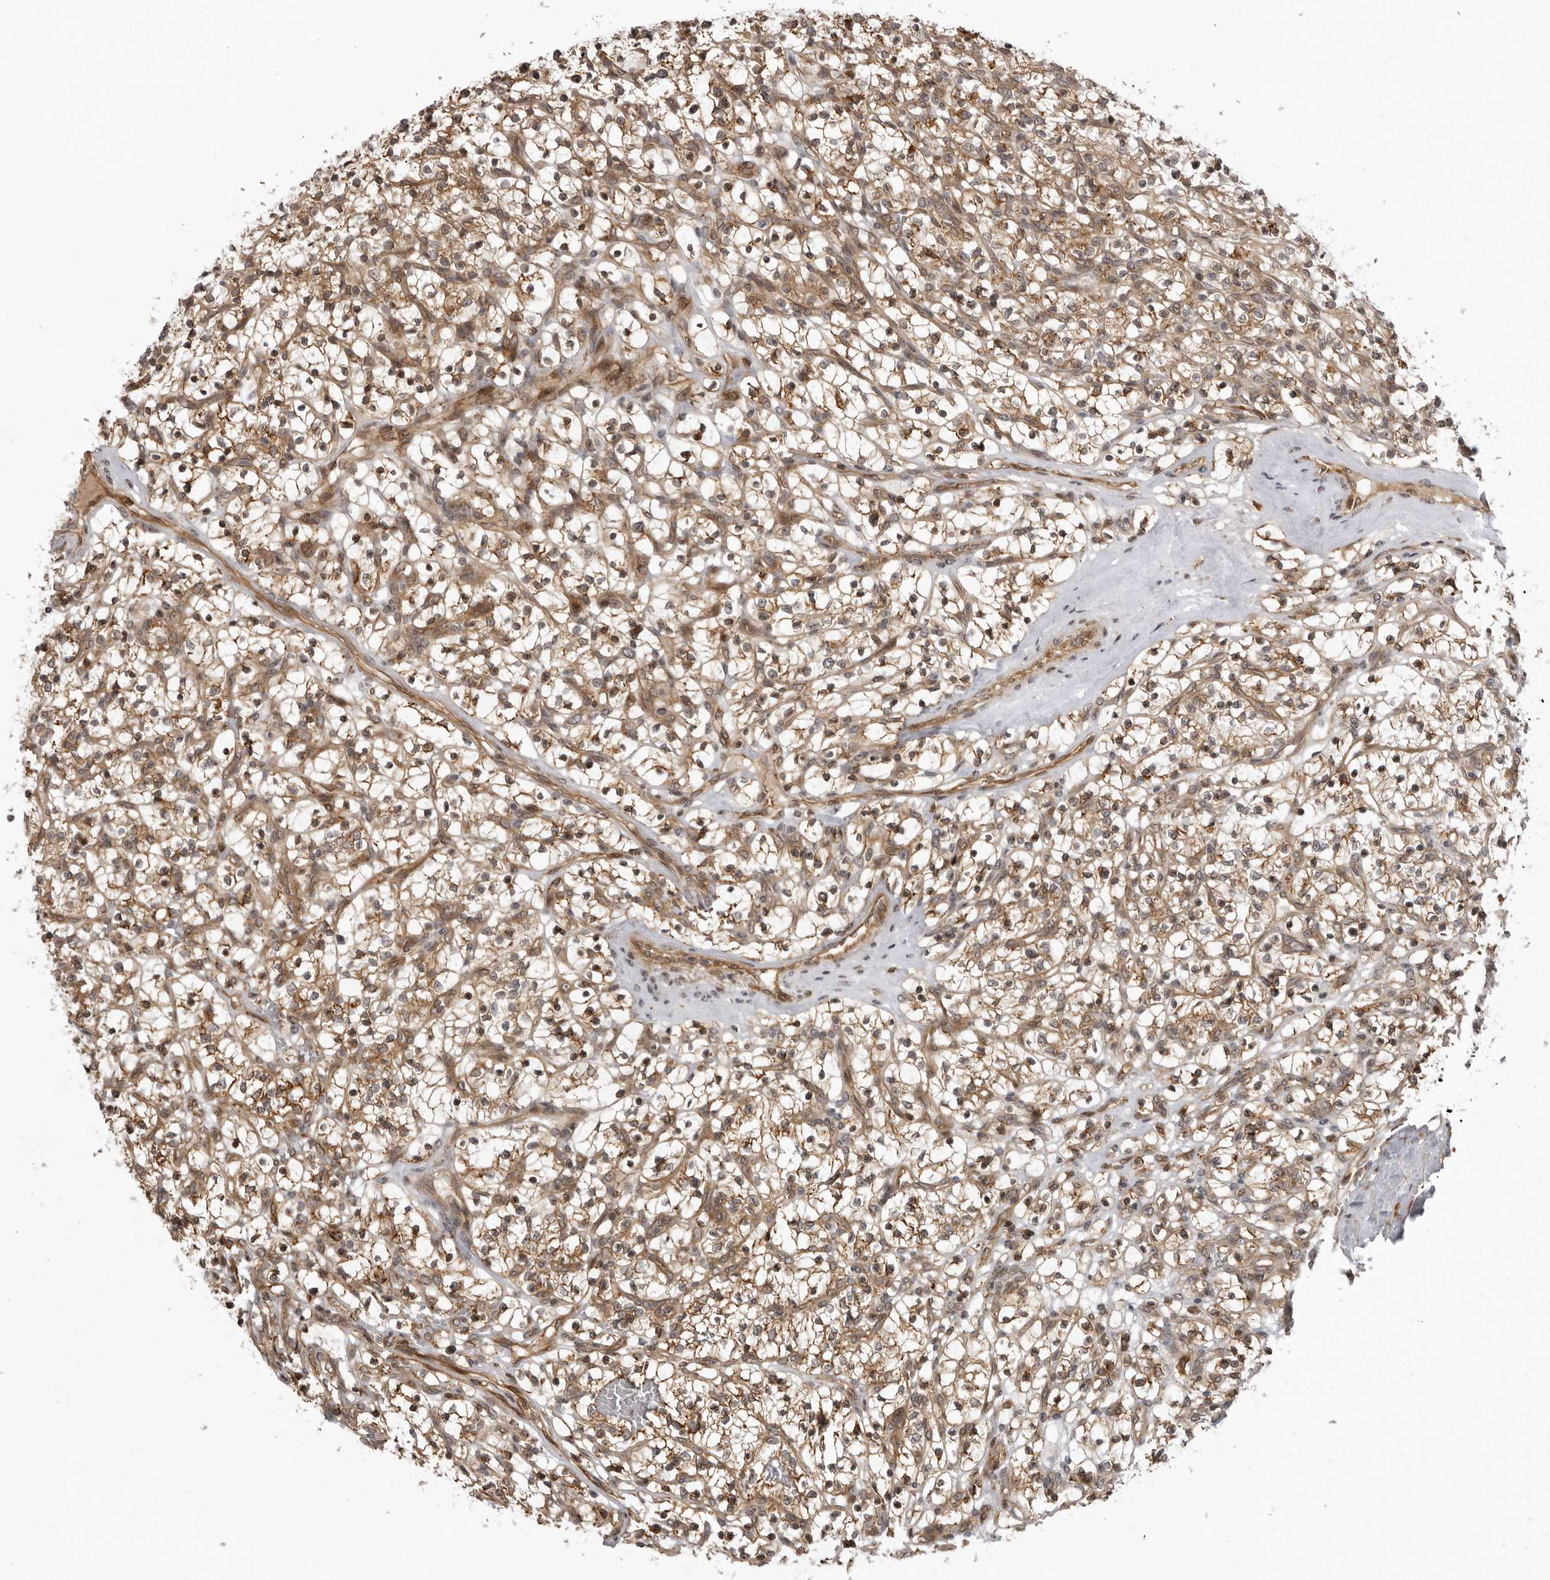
{"staining": {"intensity": "moderate", "quantity": ">75%", "location": "cytoplasmic/membranous"}, "tissue": "renal cancer", "cell_type": "Tumor cells", "image_type": "cancer", "snomed": [{"axis": "morphology", "description": "Adenocarcinoma, NOS"}, {"axis": "topography", "description": "Kidney"}], "caption": "IHC (DAB) staining of human renal adenocarcinoma exhibits moderate cytoplasmic/membranous protein expression in about >75% of tumor cells.", "gene": "DNAH14", "patient": {"sex": "female", "age": 57}}